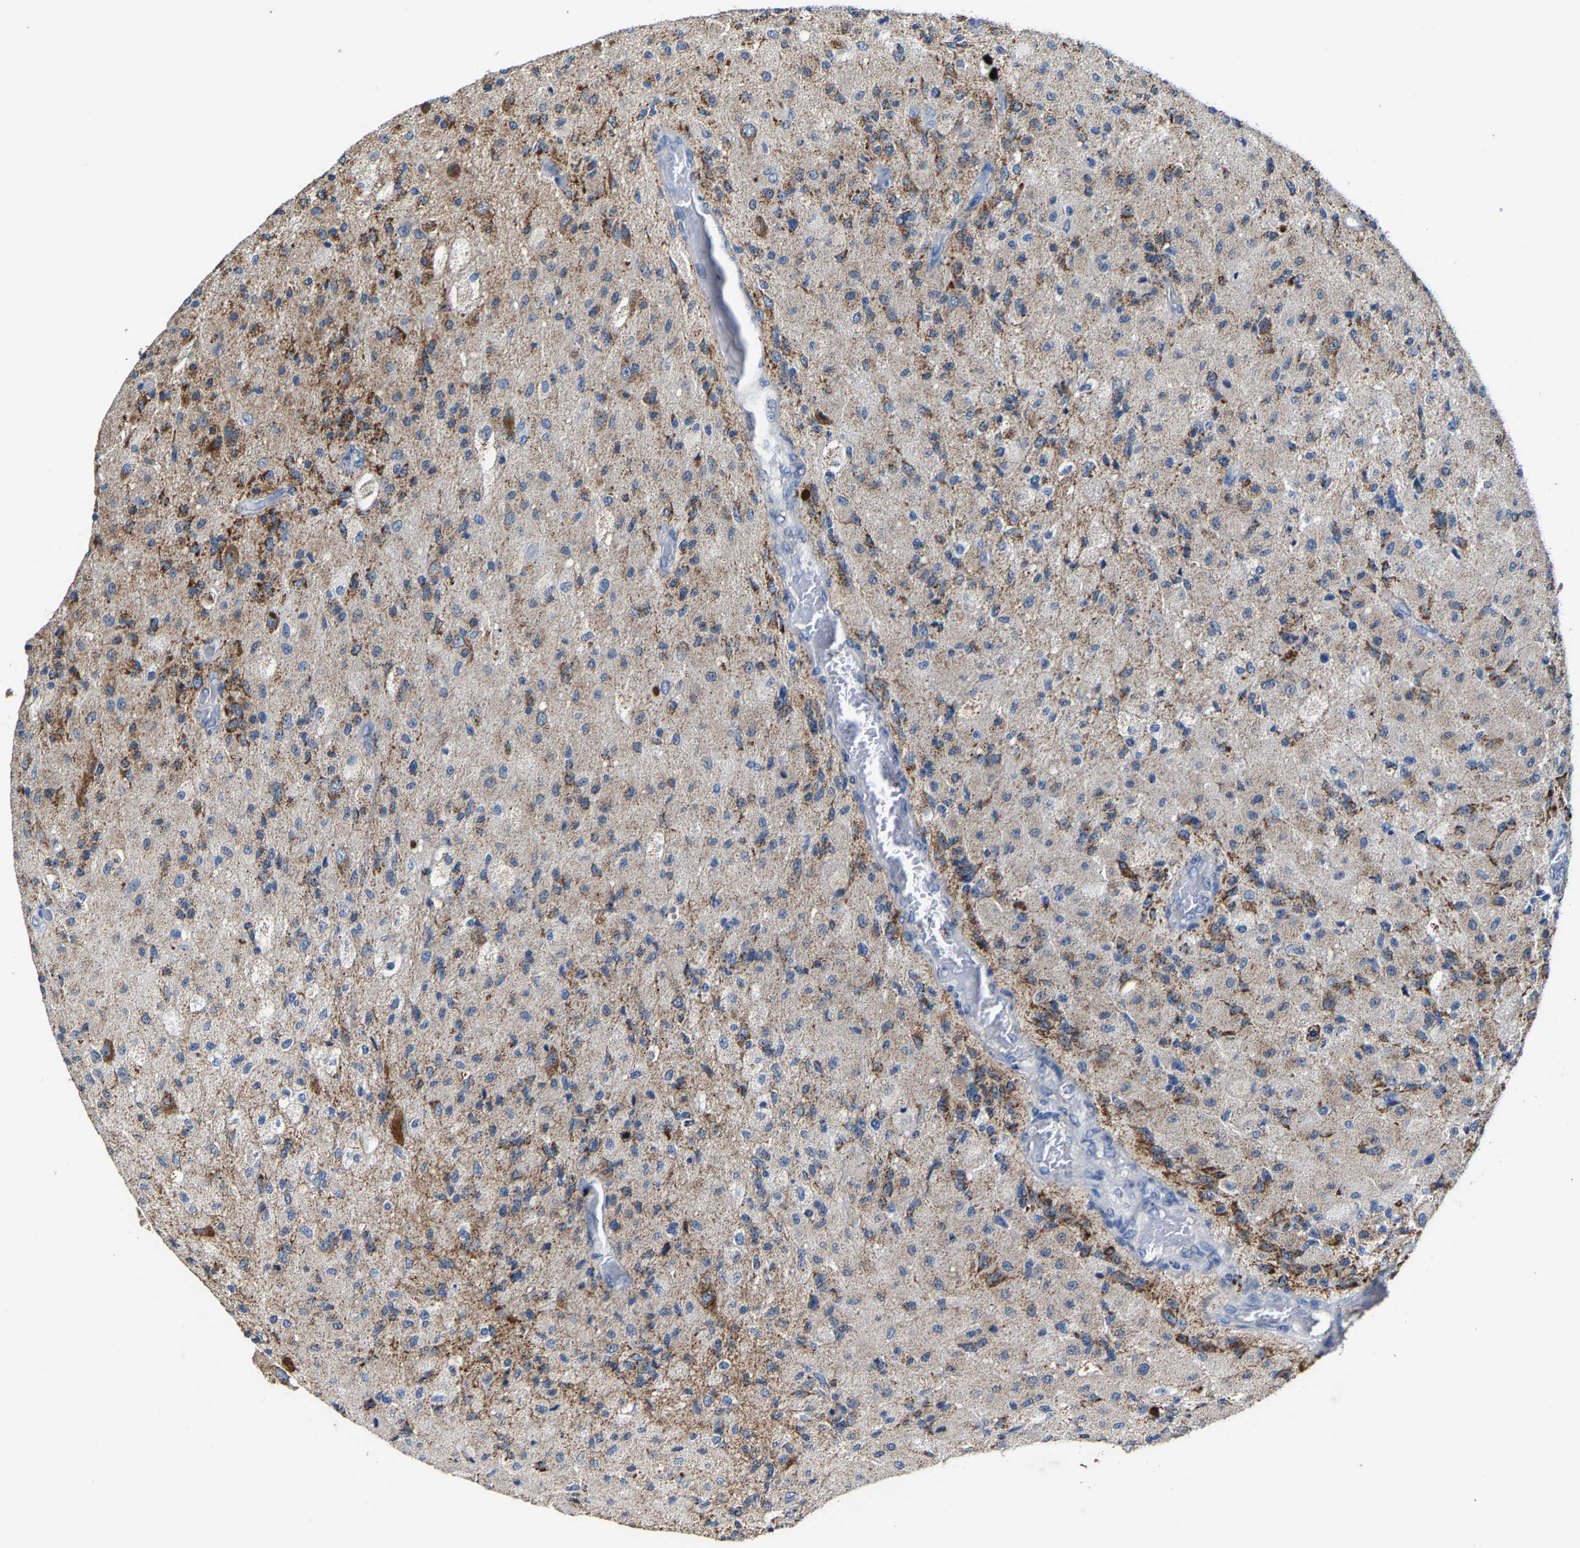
{"staining": {"intensity": "moderate", "quantity": ">75%", "location": "cytoplasmic/membranous"}, "tissue": "glioma", "cell_type": "Tumor cells", "image_type": "cancer", "snomed": [{"axis": "morphology", "description": "Normal tissue, NOS"}, {"axis": "morphology", "description": "Glioma, malignant, High grade"}, {"axis": "topography", "description": "Cerebral cortex"}], "caption": "Protein staining displays moderate cytoplasmic/membranous expression in approximately >75% of tumor cells in malignant glioma (high-grade).", "gene": "SLC25A25", "patient": {"sex": "male", "age": 77}}